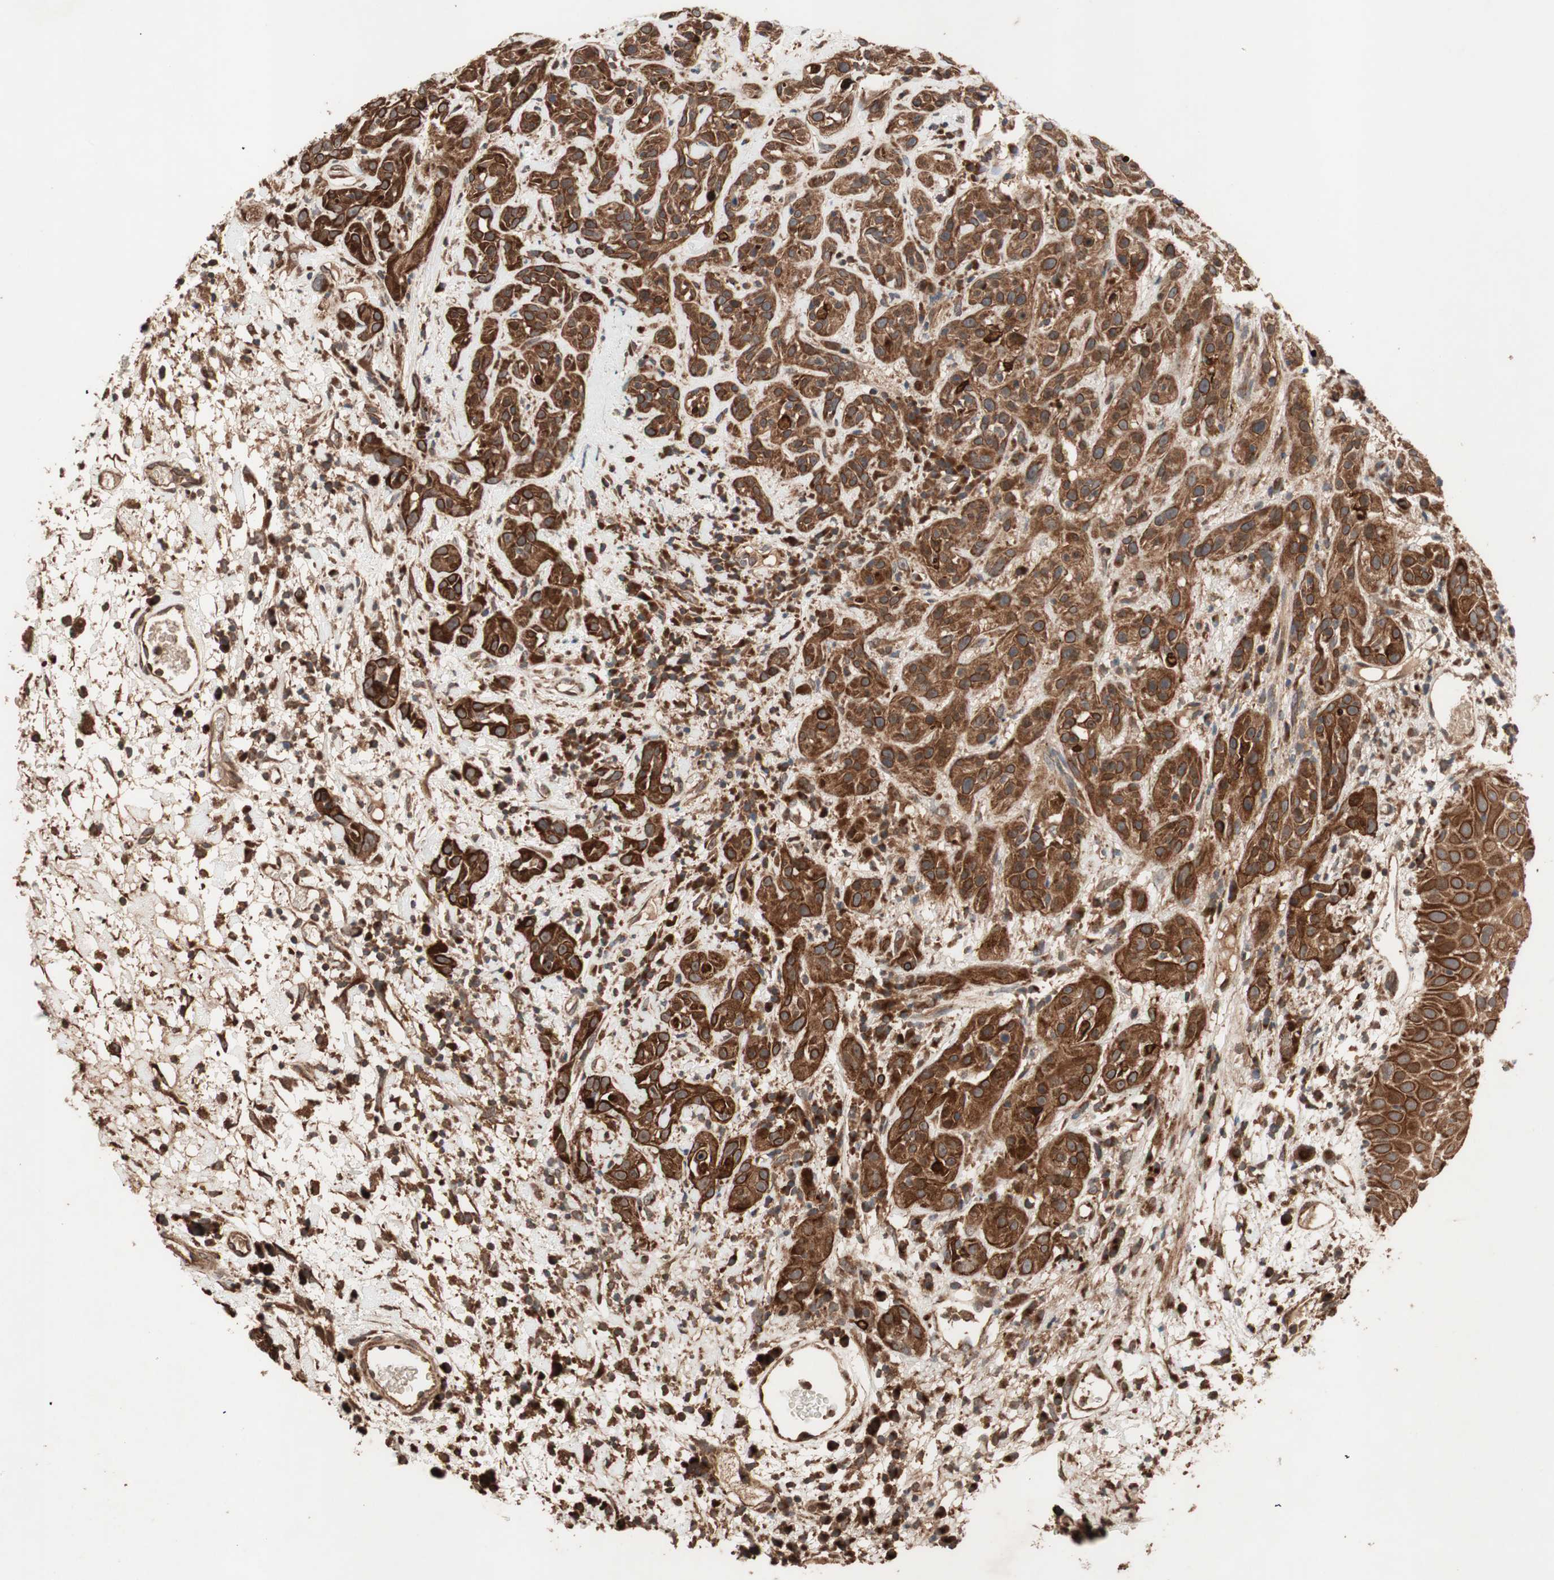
{"staining": {"intensity": "strong", "quantity": ">75%", "location": "cytoplasmic/membranous"}, "tissue": "head and neck cancer", "cell_type": "Tumor cells", "image_type": "cancer", "snomed": [{"axis": "morphology", "description": "Squamous cell carcinoma, NOS"}, {"axis": "topography", "description": "Head-Neck"}], "caption": "Strong cytoplasmic/membranous expression is present in approximately >75% of tumor cells in squamous cell carcinoma (head and neck).", "gene": "RAB1A", "patient": {"sex": "male", "age": 62}}